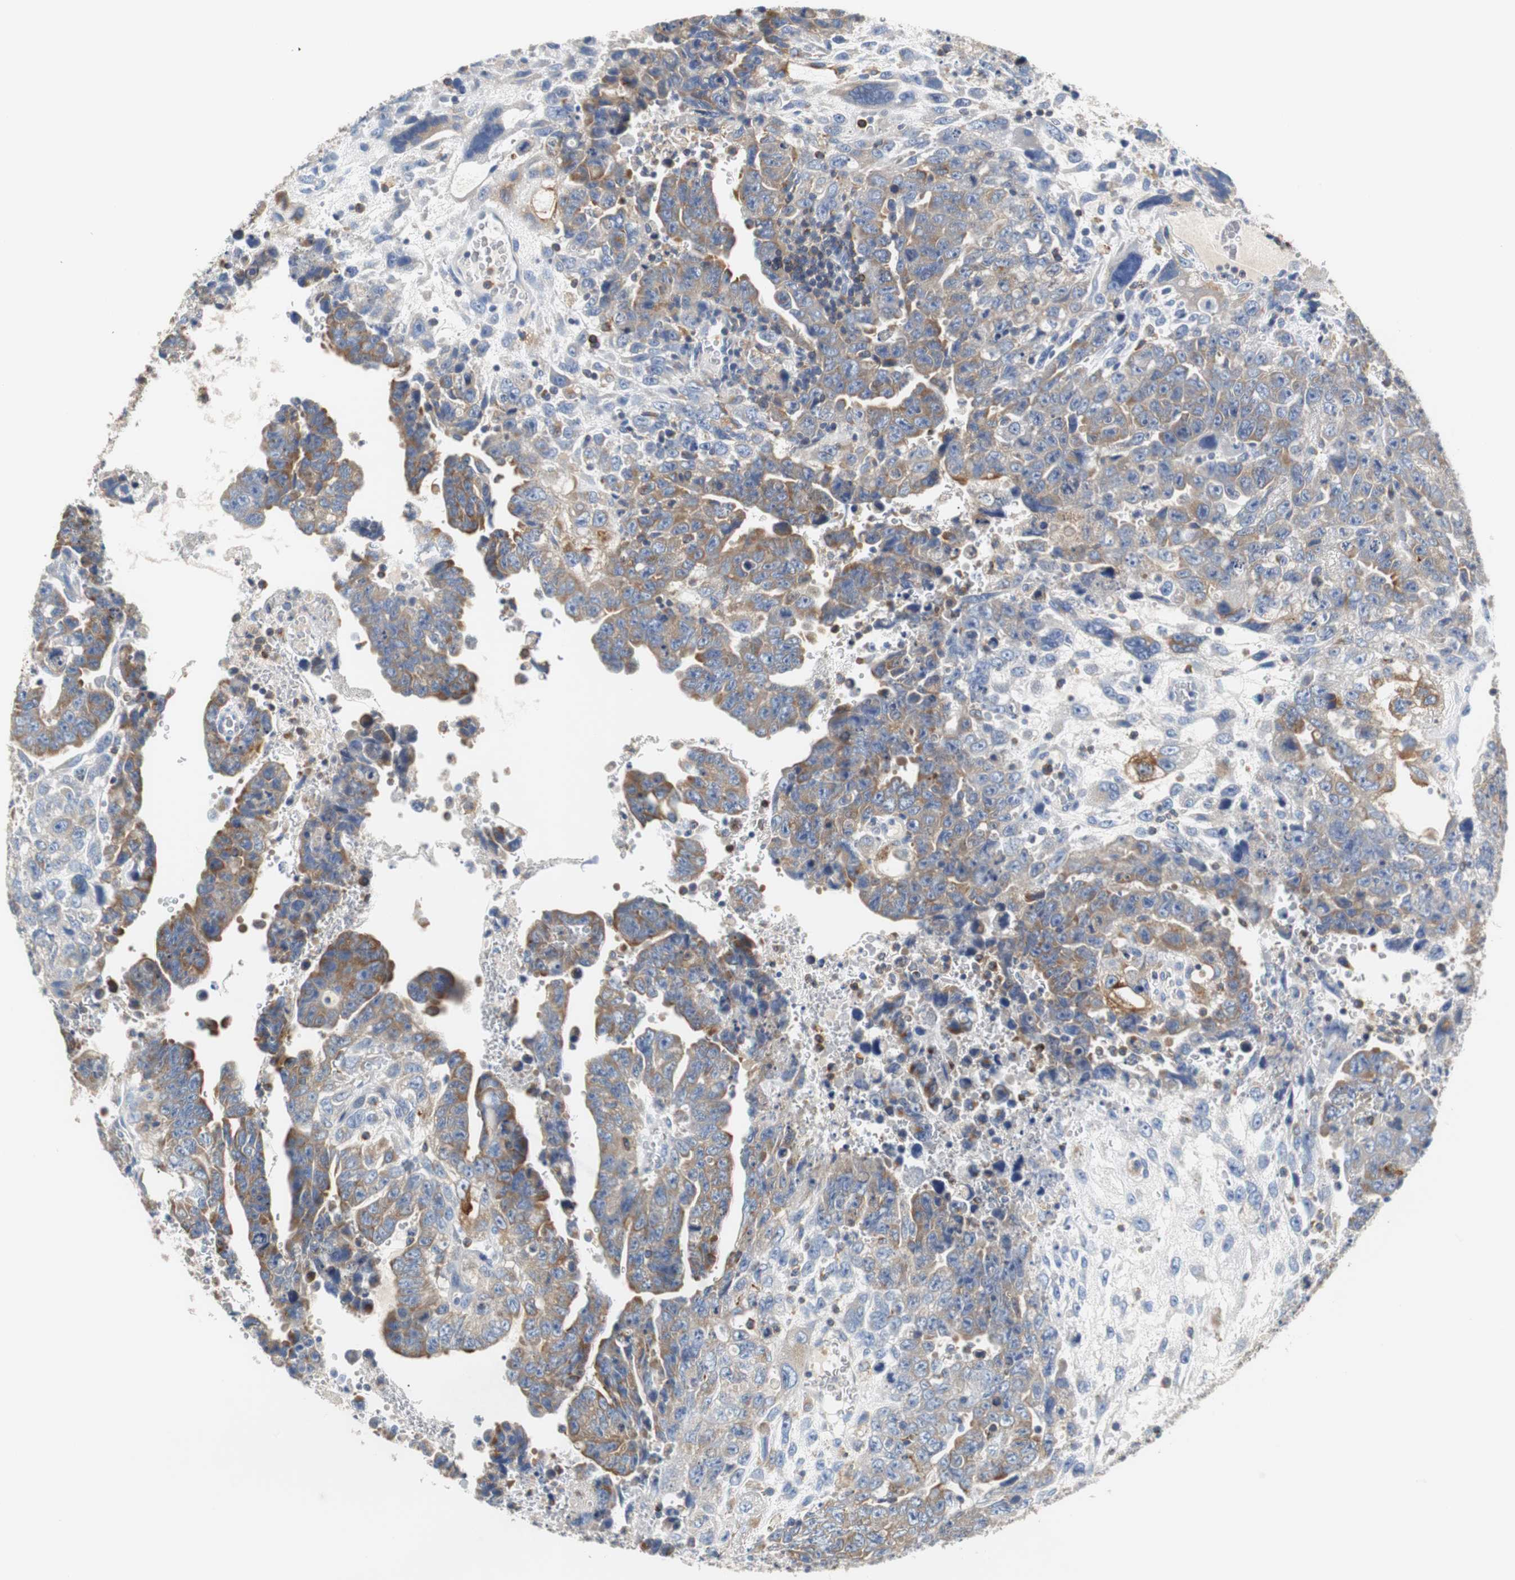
{"staining": {"intensity": "moderate", "quantity": ">75%", "location": "cytoplasmic/membranous"}, "tissue": "testis cancer", "cell_type": "Tumor cells", "image_type": "cancer", "snomed": [{"axis": "morphology", "description": "Carcinoma, Embryonal, NOS"}, {"axis": "topography", "description": "Testis"}], "caption": "Testis embryonal carcinoma stained for a protein reveals moderate cytoplasmic/membranous positivity in tumor cells.", "gene": "VAMP8", "patient": {"sex": "male", "age": 28}}